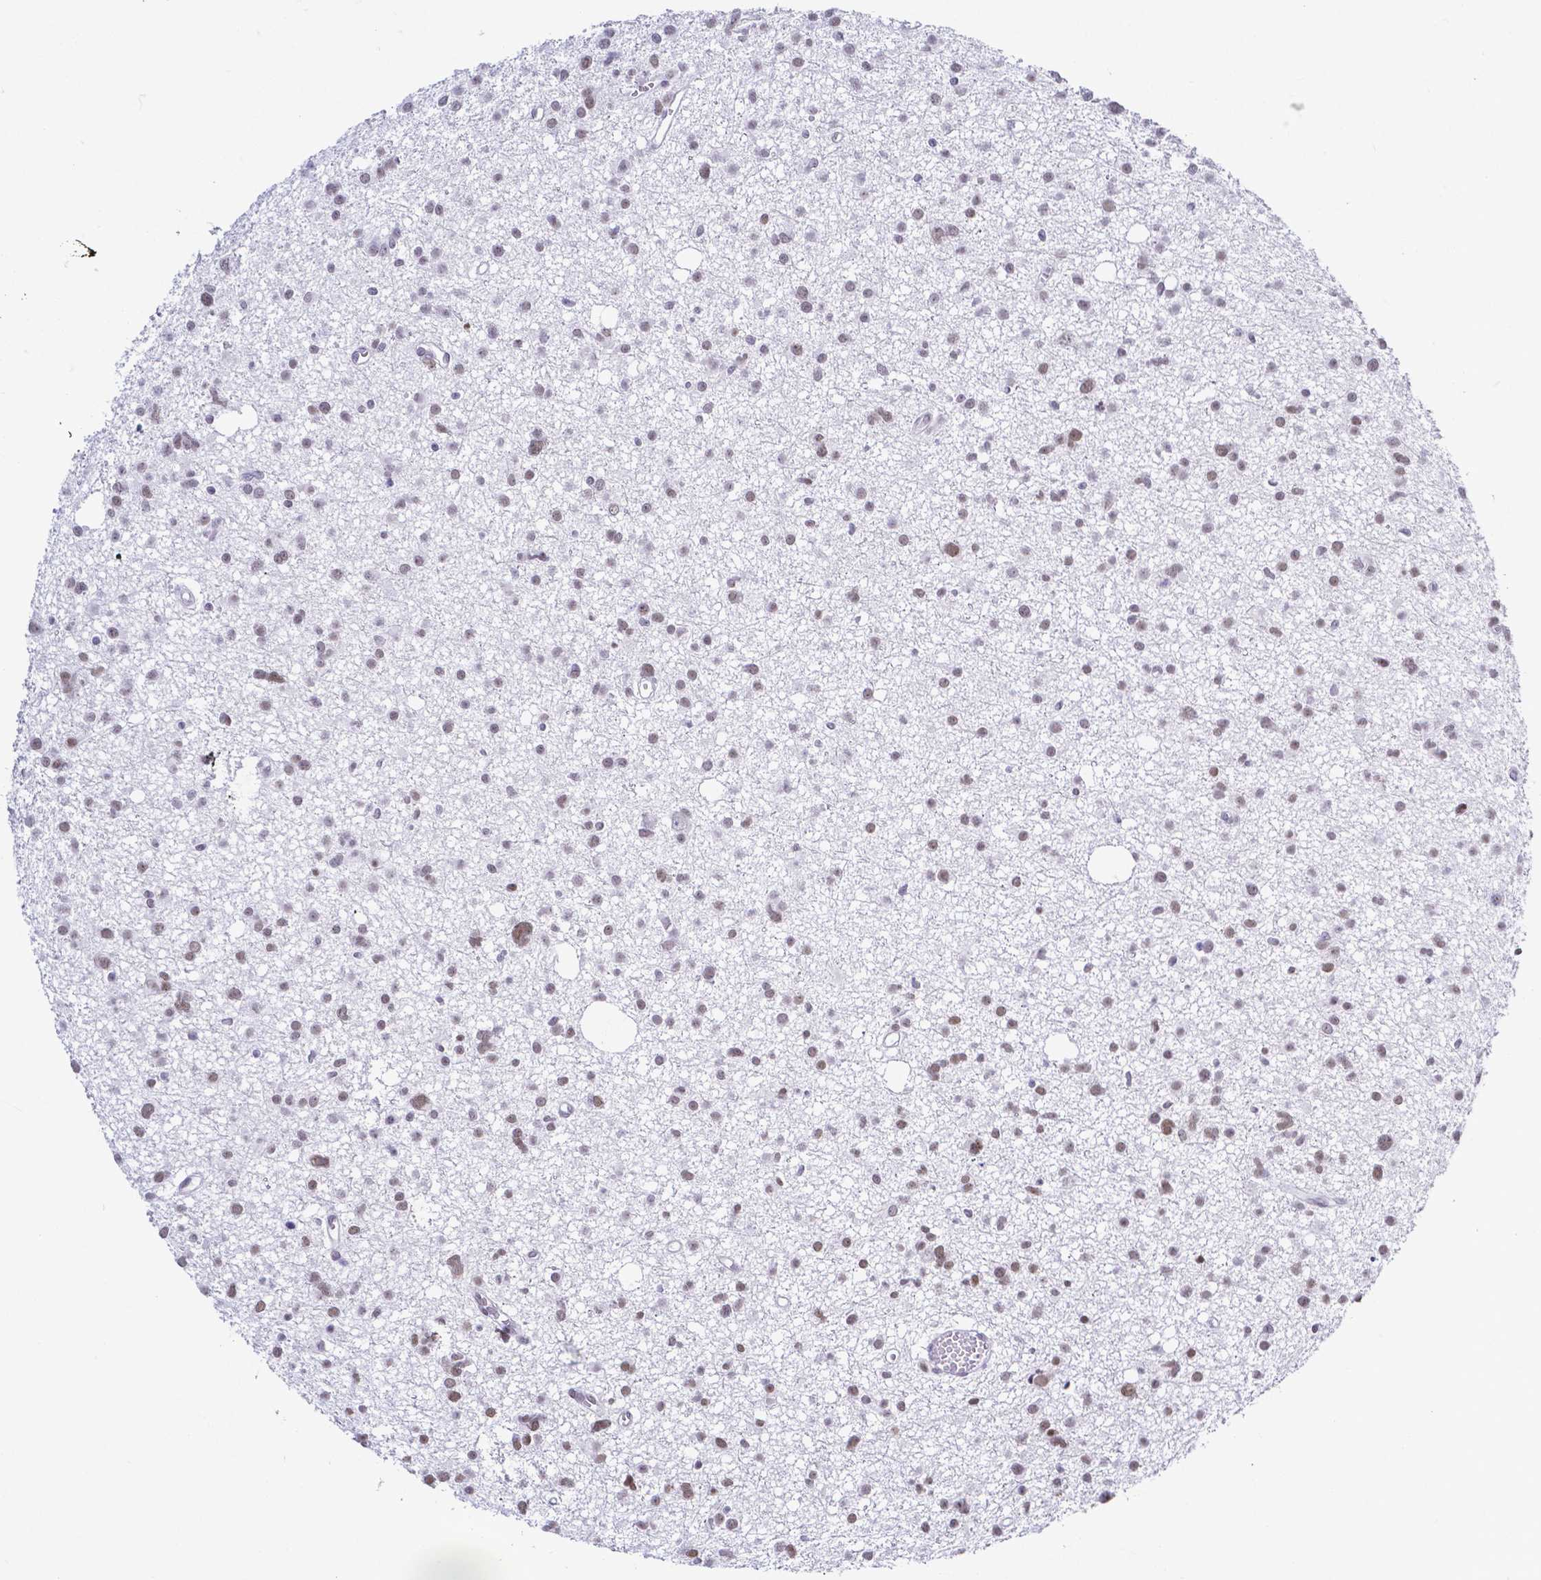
{"staining": {"intensity": "moderate", "quantity": "25%-75%", "location": "nuclear"}, "tissue": "glioma", "cell_type": "Tumor cells", "image_type": "cancer", "snomed": [{"axis": "morphology", "description": "Glioma, malignant, High grade"}, {"axis": "topography", "description": "Brain"}], "caption": "Protein analysis of high-grade glioma (malignant) tissue displays moderate nuclear staining in approximately 25%-75% of tumor cells. Nuclei are stained in blue.", "gene": "FAM83G", "patient": {"sex": "male", "age": 23}}